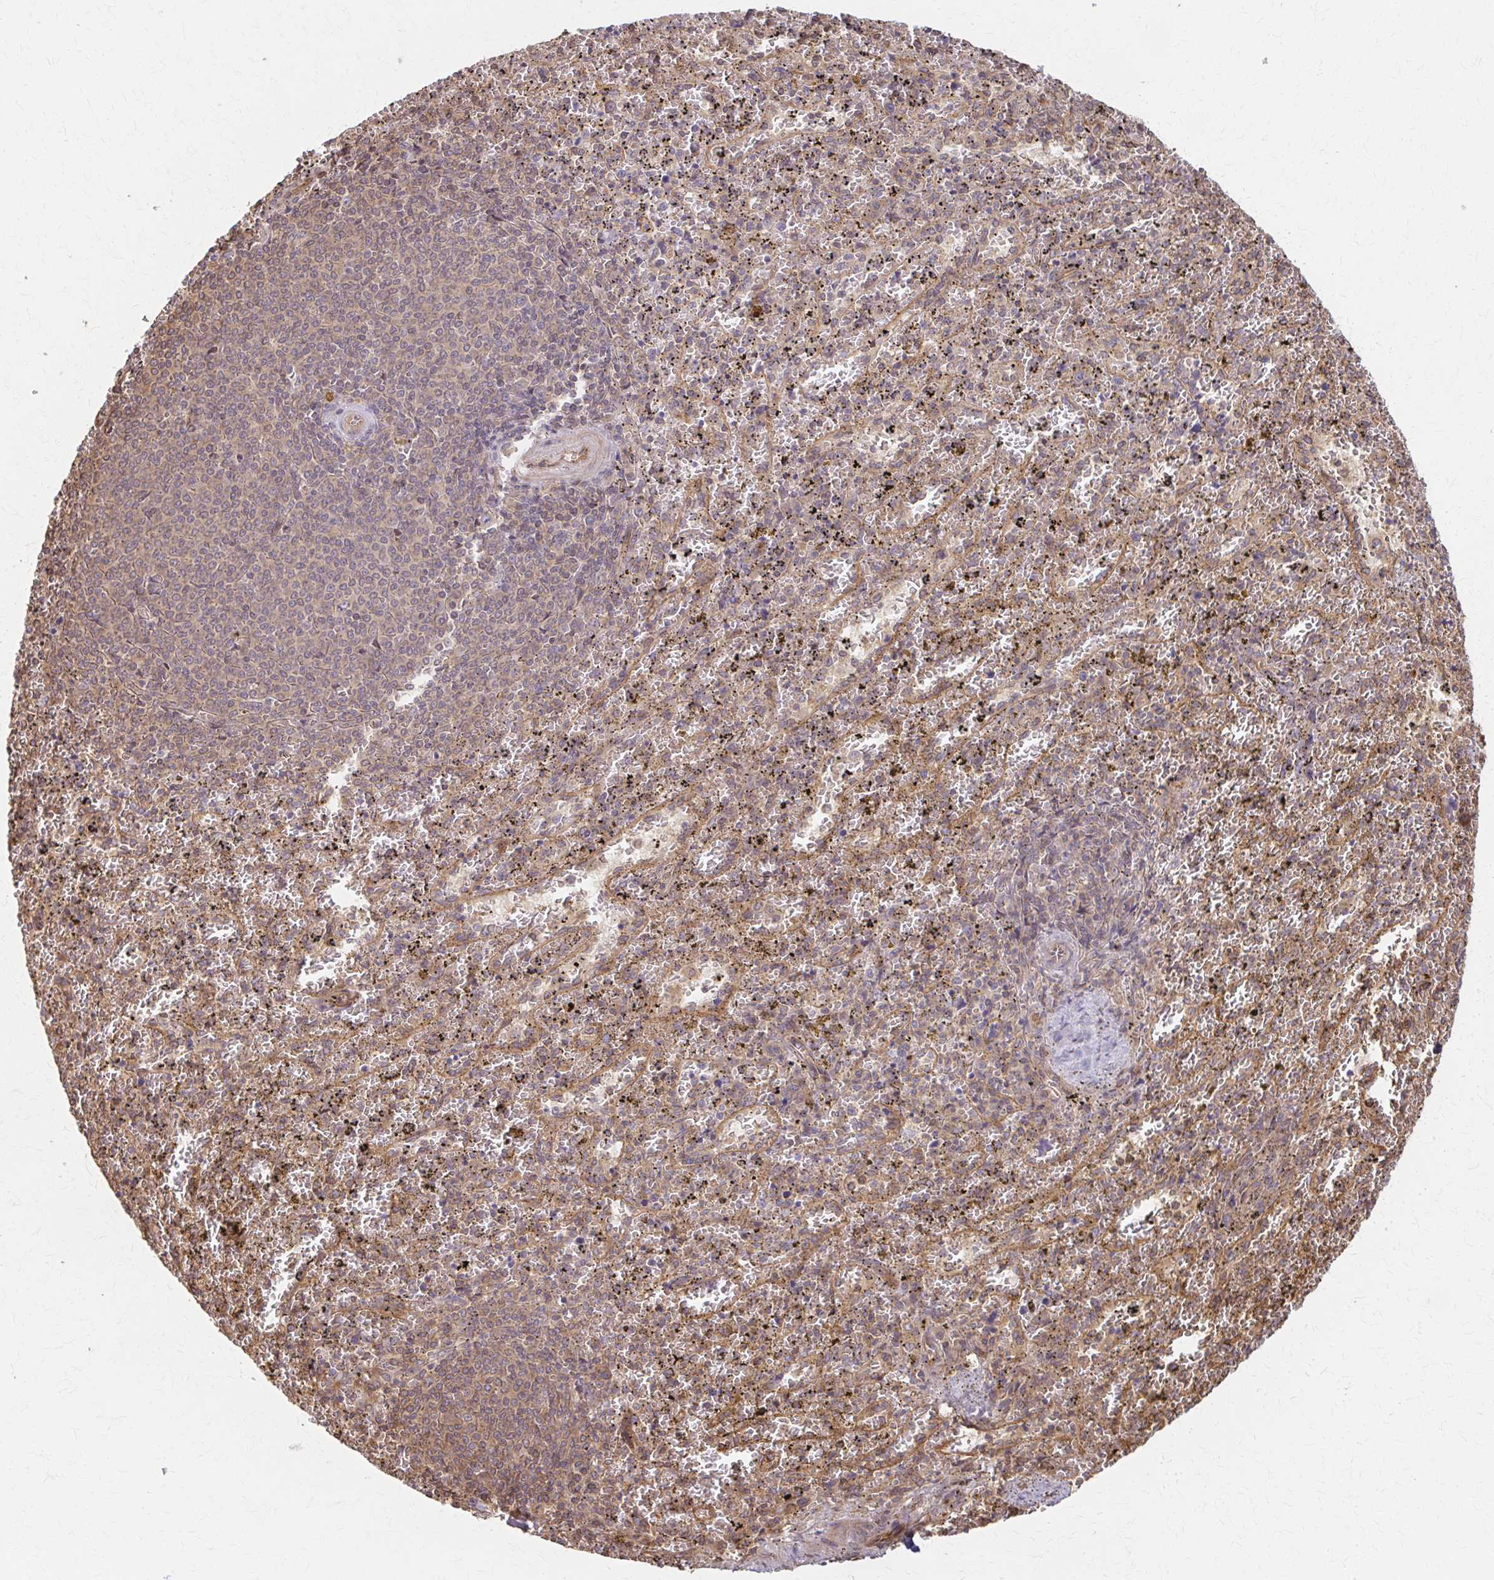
{"staining": {"intensity": "weak", "quantity": "<25%", "location": "cytoplasmic/membranous"}, "tissue": "spleen", "cell_type": "Cells in red pulp", "image_type": "normal", "snomed": [{"axis": "morphology", "description": "Normal tissue, NOS"}, {"axis": "topography", "description": "Spleen"}], "caption": "The IHC photomicrograph has no significant expression in cells in red pulp of spleen.", "gene": "ARHGAP35", "patient": {"sex": "female", "age": 50}}